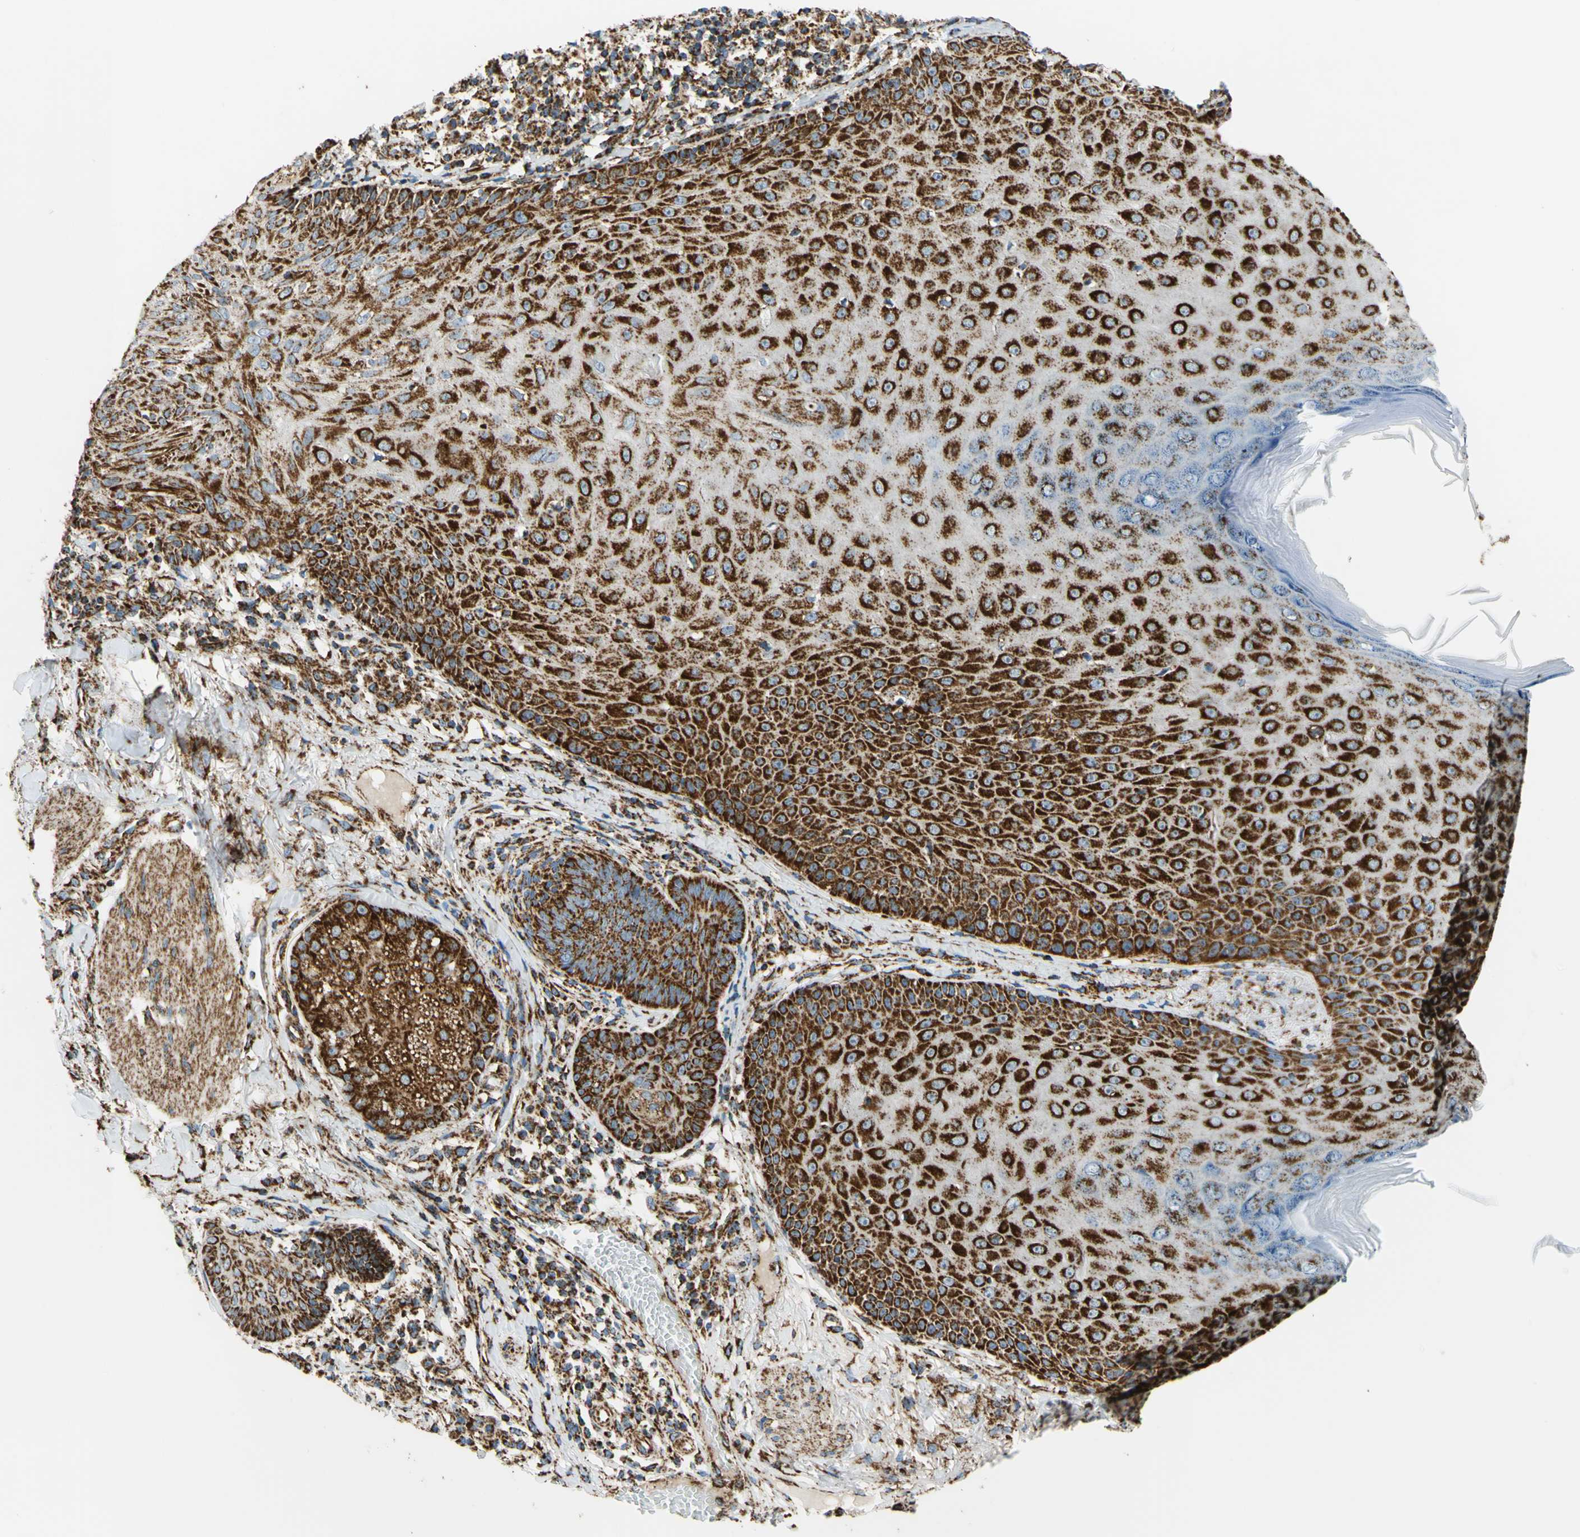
{"staining": {"intensity": "strong", "quantity": ">75%", "location": "cytoplasmic/membranous"}, "tissue": "skin cancer", "cell_type": "Tumor cells", "image_type": "cancer", "snomed": [{"axis": "morphology", "description": "Normal tissue, NOS"}, {"axis": "morphology", "description": "Basal cell carcinoma"}, {"axis": "topography", "description": "Skin"}], "caption": "Skin cancer stained with DAB immunohistochemistry (IHC) shows high levels of strong cytoplasmic/membranous positivity in approximately >75% of tumor cells.", "gene": "MAVS", "patient": {"sex": "male", "age": 52}}